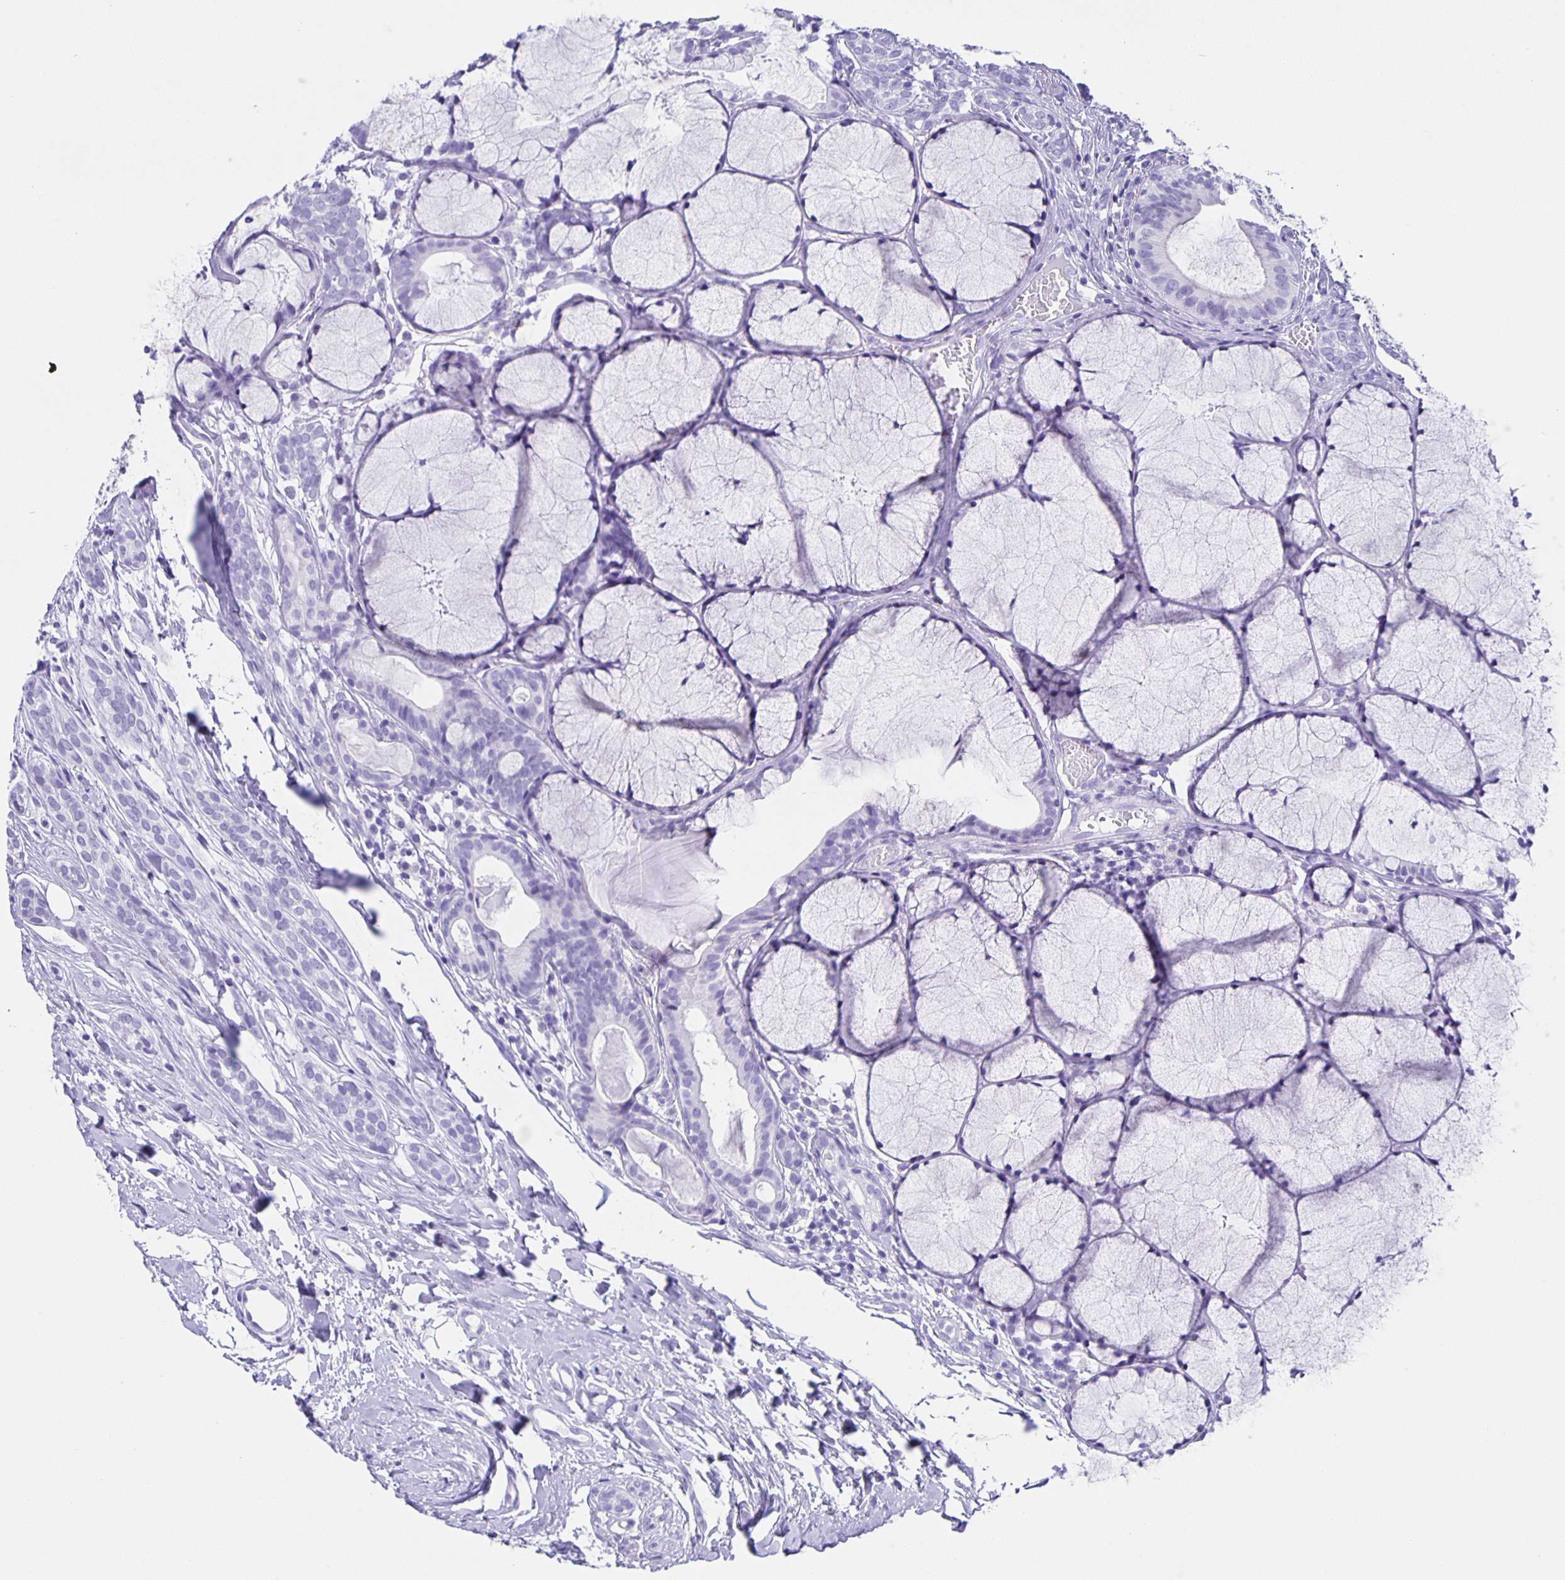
{"staining": {"intensity": "negative", "quantity": "none", "location": "none"}, "tissue": "head and neck cancer", "cell_type": "Tumor cells", "image_type": "cancer", "snomed": [{"axis": "morphology", "description": "Adenocarcinoma, NOS"}, {"axis": "topography", "description": "Head-Neck"}], "caption": "A micrograph of human head and neck adenocarcinoma is negative for staining in tumor cells.", "gene": "GUCA2A", "patient": {"sex": "female", "age": 57}}